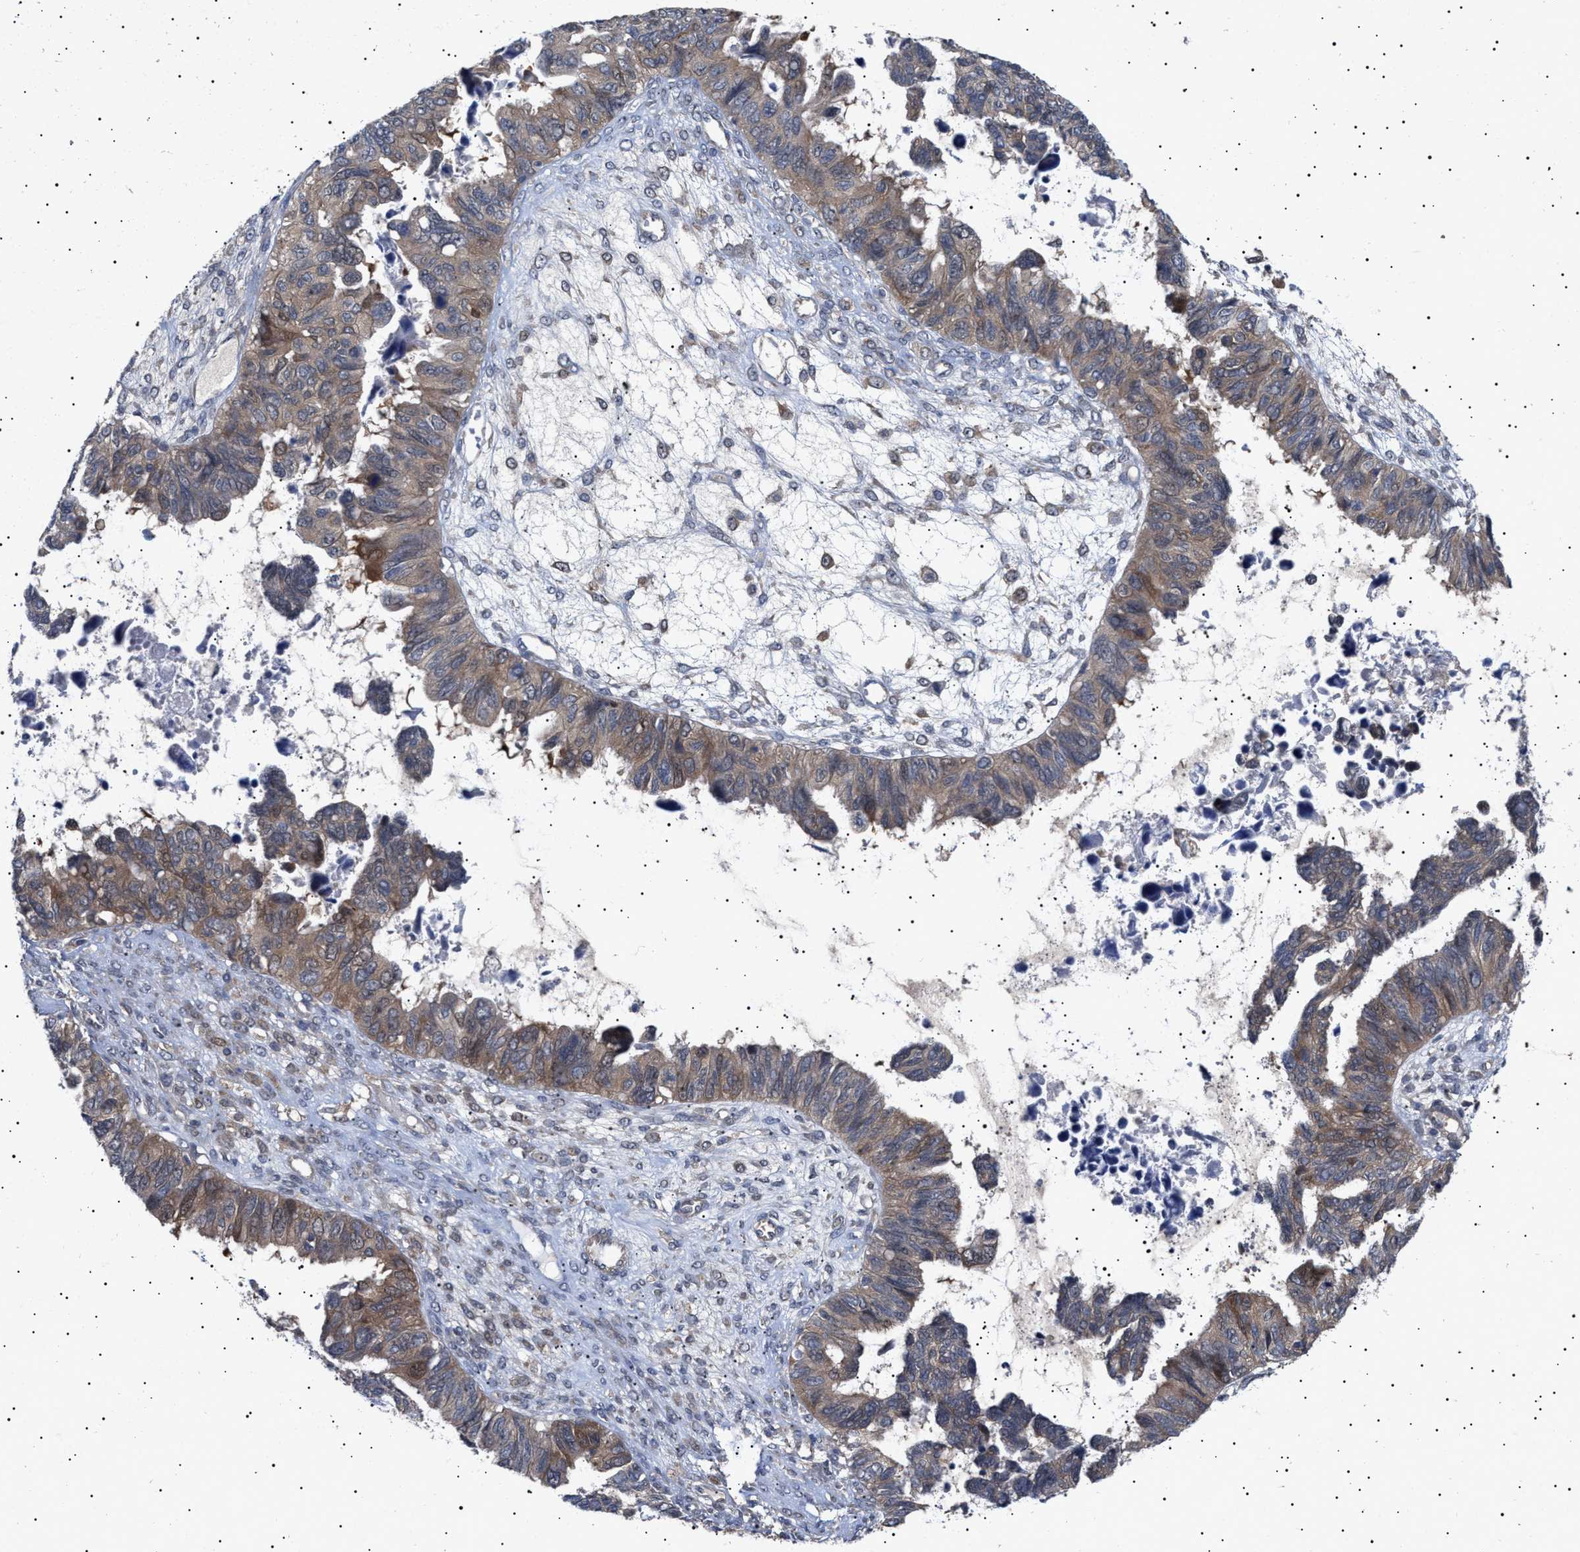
{"staining": {"intensity": "moderate", "quantity": ">75%", "location": "cytoplasmic/membranous"}, "tissue": "ovarian cancer", "cell_type": "Tumor cells", "image_type": "cancer", "snomed": [{"axis": "morphology", "description": "Cystadenocarcinoma, serous, NOS"}, {"axis": "topography", "description": "Ovary"}], "caption": "An immunohistochemistry histopathology image of neoplastic tissue is shown. Protein staining in brown labels moderate cytoplasmic/membranous positivity in ovarian cancer (serous cystadenocarcinoma) within tumor cells.", "gene": "NPLOC4", "patient": {"sex": "female", "age": 79}}